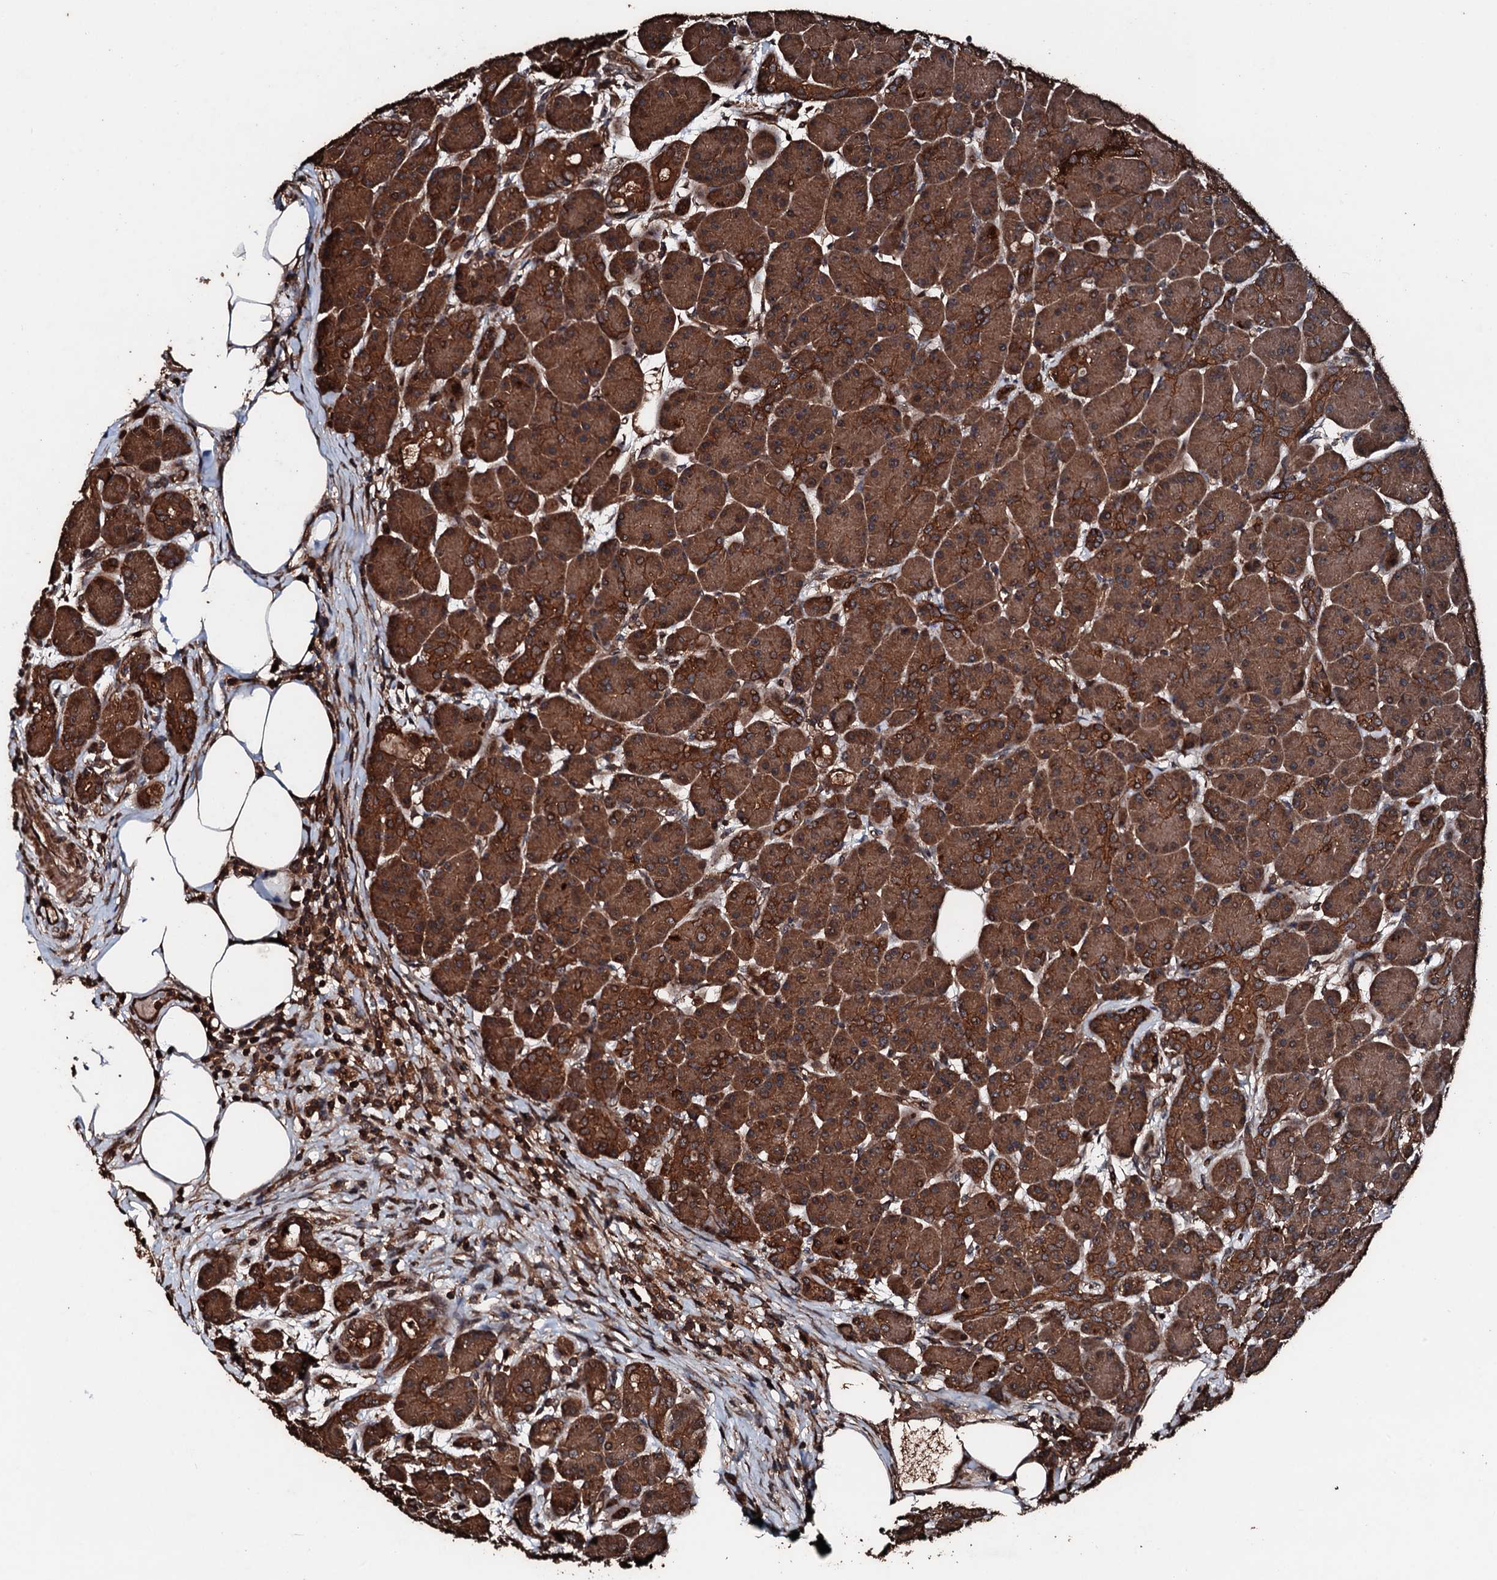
{"staining": {"intensity": "strong", "quantity": ">75%", "location": "cytoplasmic/membranous"}, "tissue": "pancreas", "cell_type": "Exocrine glandular cells", "image_type": "normal", "snomed": [{"axis": "morphology", "description": "Normal tissue, NOS"}, {"axis": "topography", "description": "Pancreas"}], "caption": "Immunohistochemistry of normal pancreas reveals high levels of strong cytoplasmic/membranous expression in about >75% of exocrine glandular cells.", "gene": "KIF18A", "patient": {"sex": "male", "age": 63}}